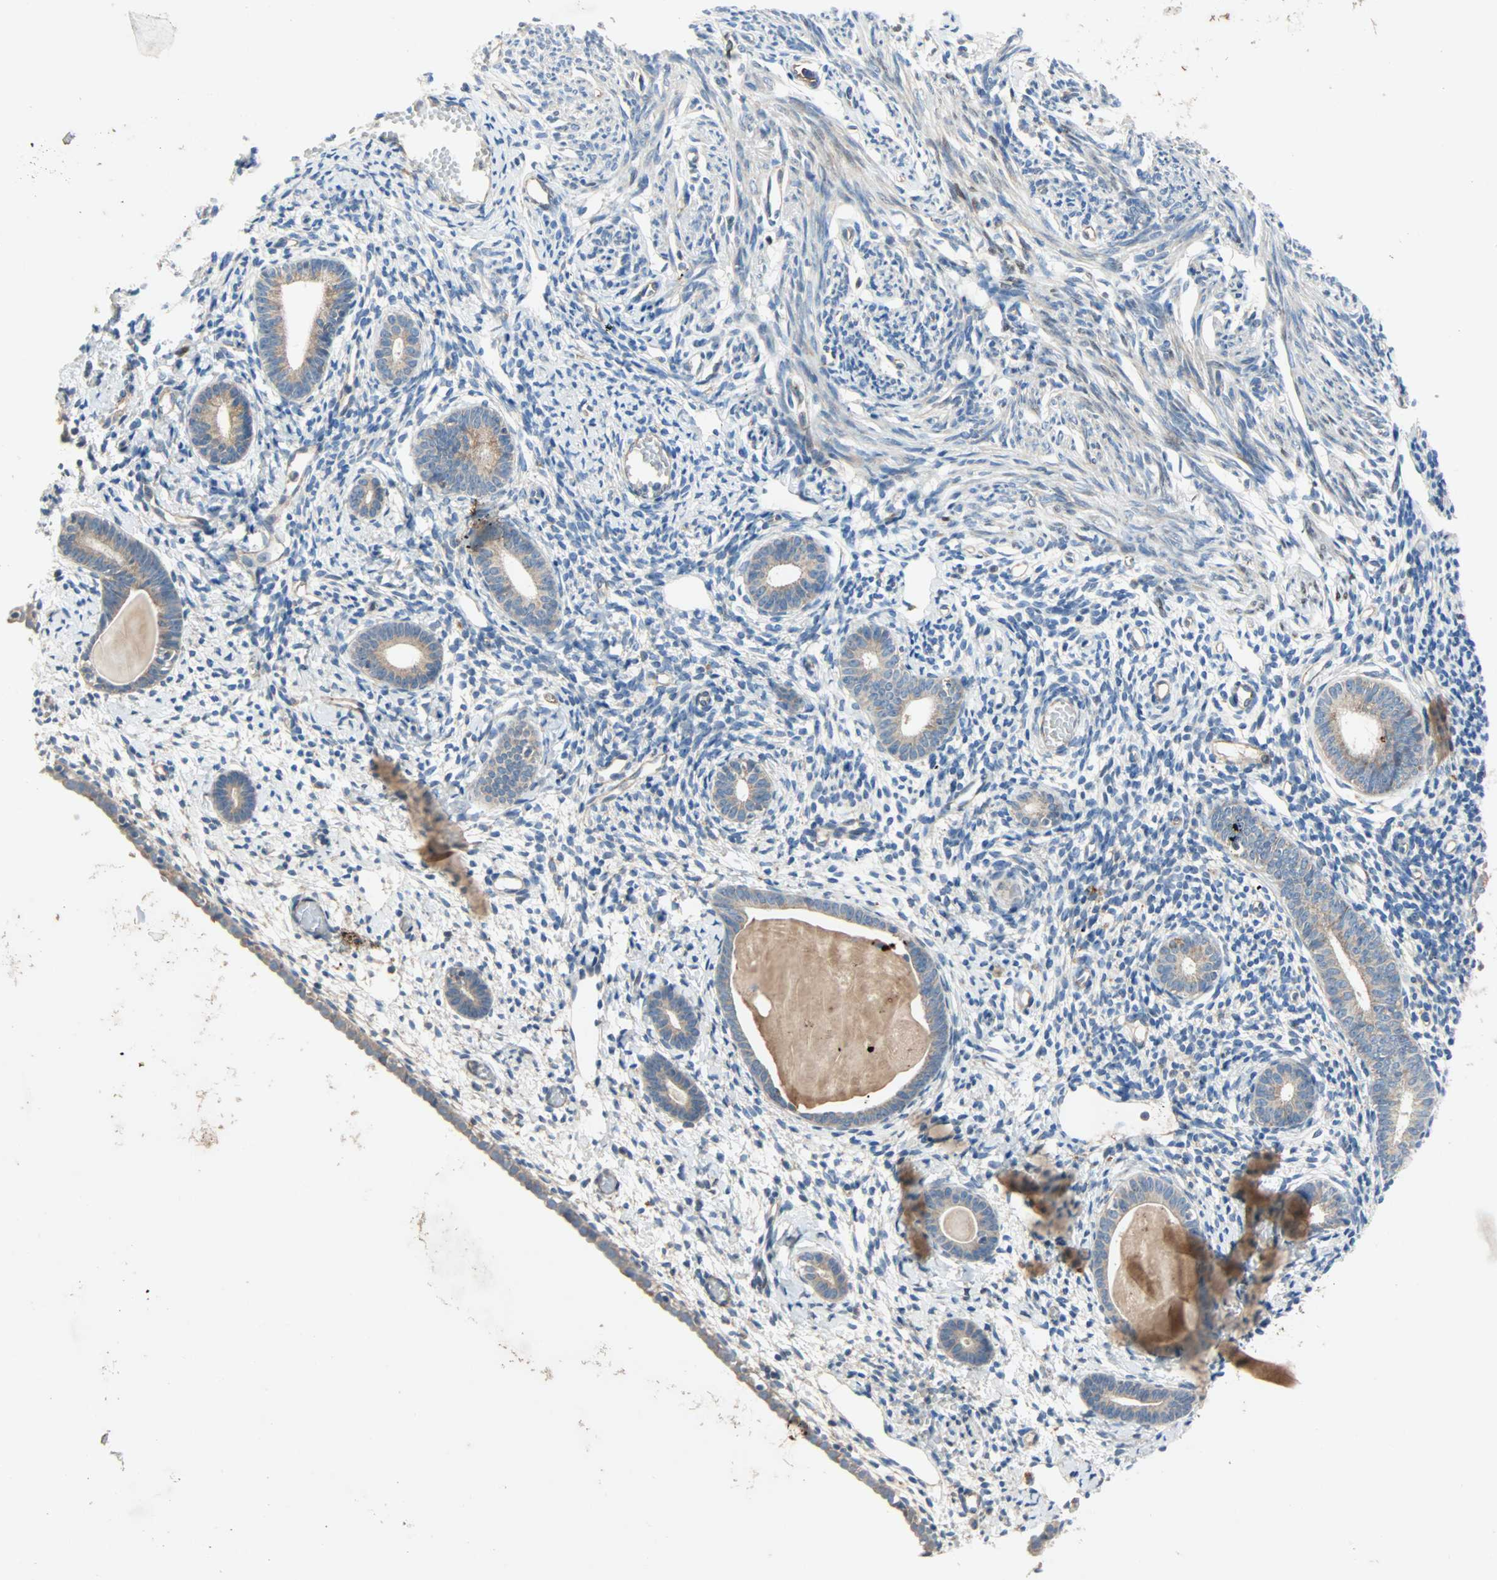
{"staining": {"intensity": "weak", "quantity": "25%-75%", "location": "cytoplasmic/membranous"}, "tissue": "endometrium", "cell_type": "Cells in endometrial stroma", "image_type": "normal", "snomed": [{"axis": "morphology", "description": "Normal tissue, NOS"}, {"axis": "topography", "description": "Endometrium"}], "caption": "Immunohistochemistry image of unremarkable endometrium: human endometrium stained using immunohistochemistry exhibits low levels of weak protein expression localized specifically in the cytoplasmic/membranous of cells in endometrial stroma, appearing as a cytoplasmic/membranous brown color.", "gene": "XYLT1", "patient": {"sex": "female", "age": 71}}